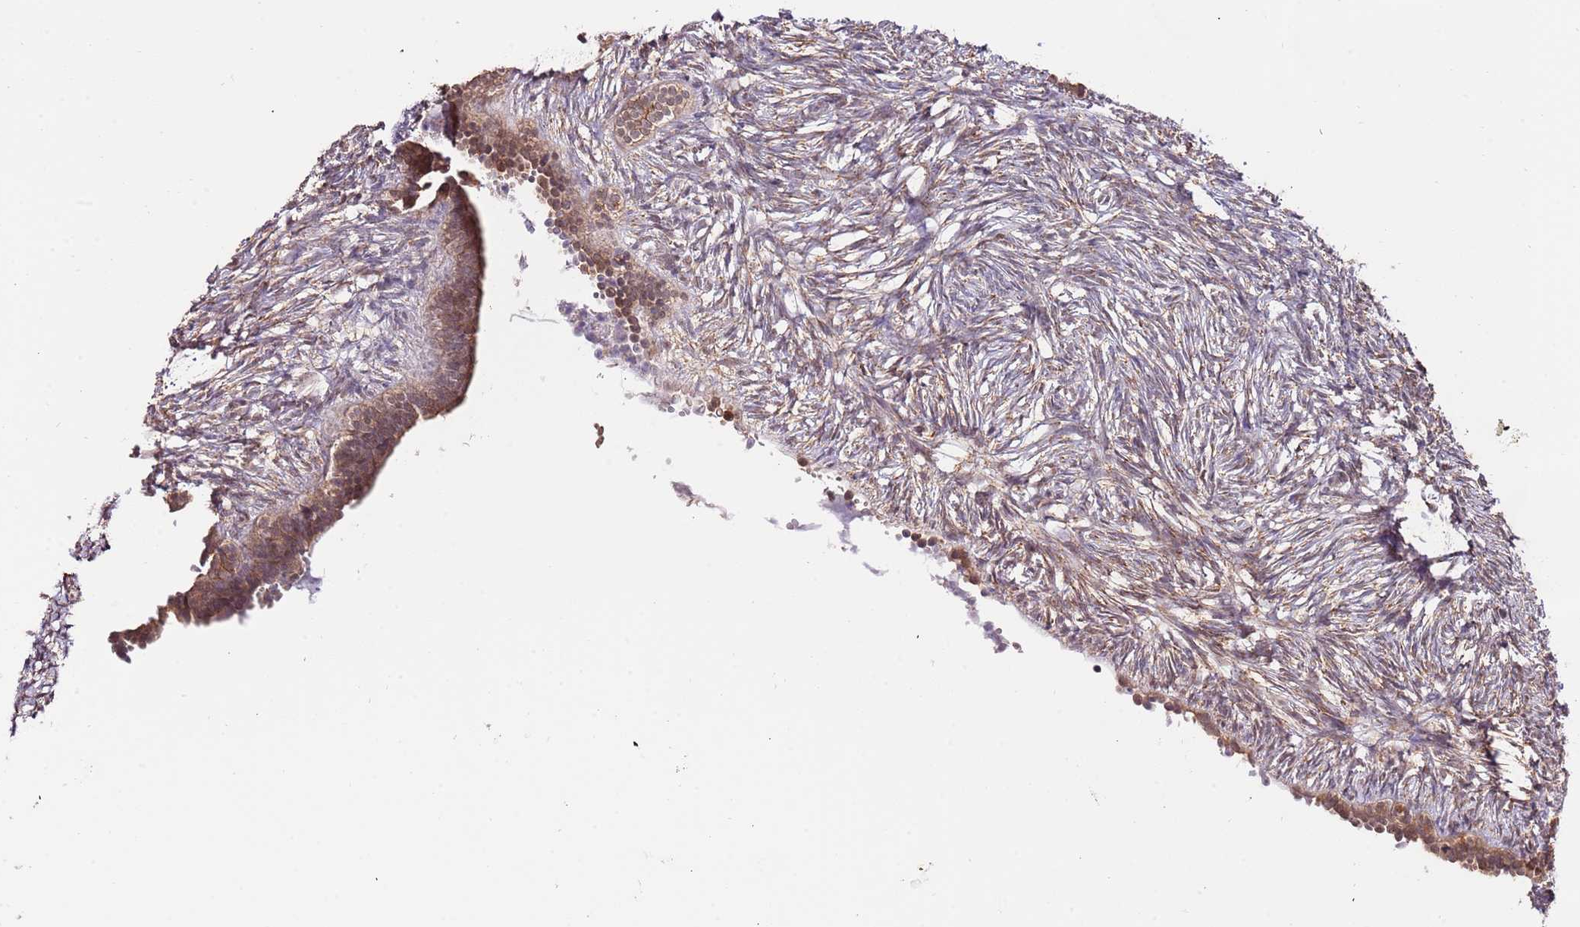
{"staining": {"intensity": "moderate", "quantity": "25%-75%", "location": "cytoplasmic/membranous,nuclear"}, "tissue": "ovary", "cell_type": "Ovarian stroma cells", "image_type": "normal", "snomed": [{"axis": "morphology", "description": "Normal tissue, NOS"}, {"axis": "topography", "description": "Ovary"}], "caption": "Immunohistochemistry micrograph of unremarkable ovary: human ovary stained using immunohistochemistry exhibits medium levels of moderate protein expression localized specifically in the cytoplasmic/membranous,nuclear of ovarian stroma cells, appearing as a cytoplasmic/membranous,nuclear brown color.", "gene": "RIF1", "patient": {"sex": "female", "age": 51}}